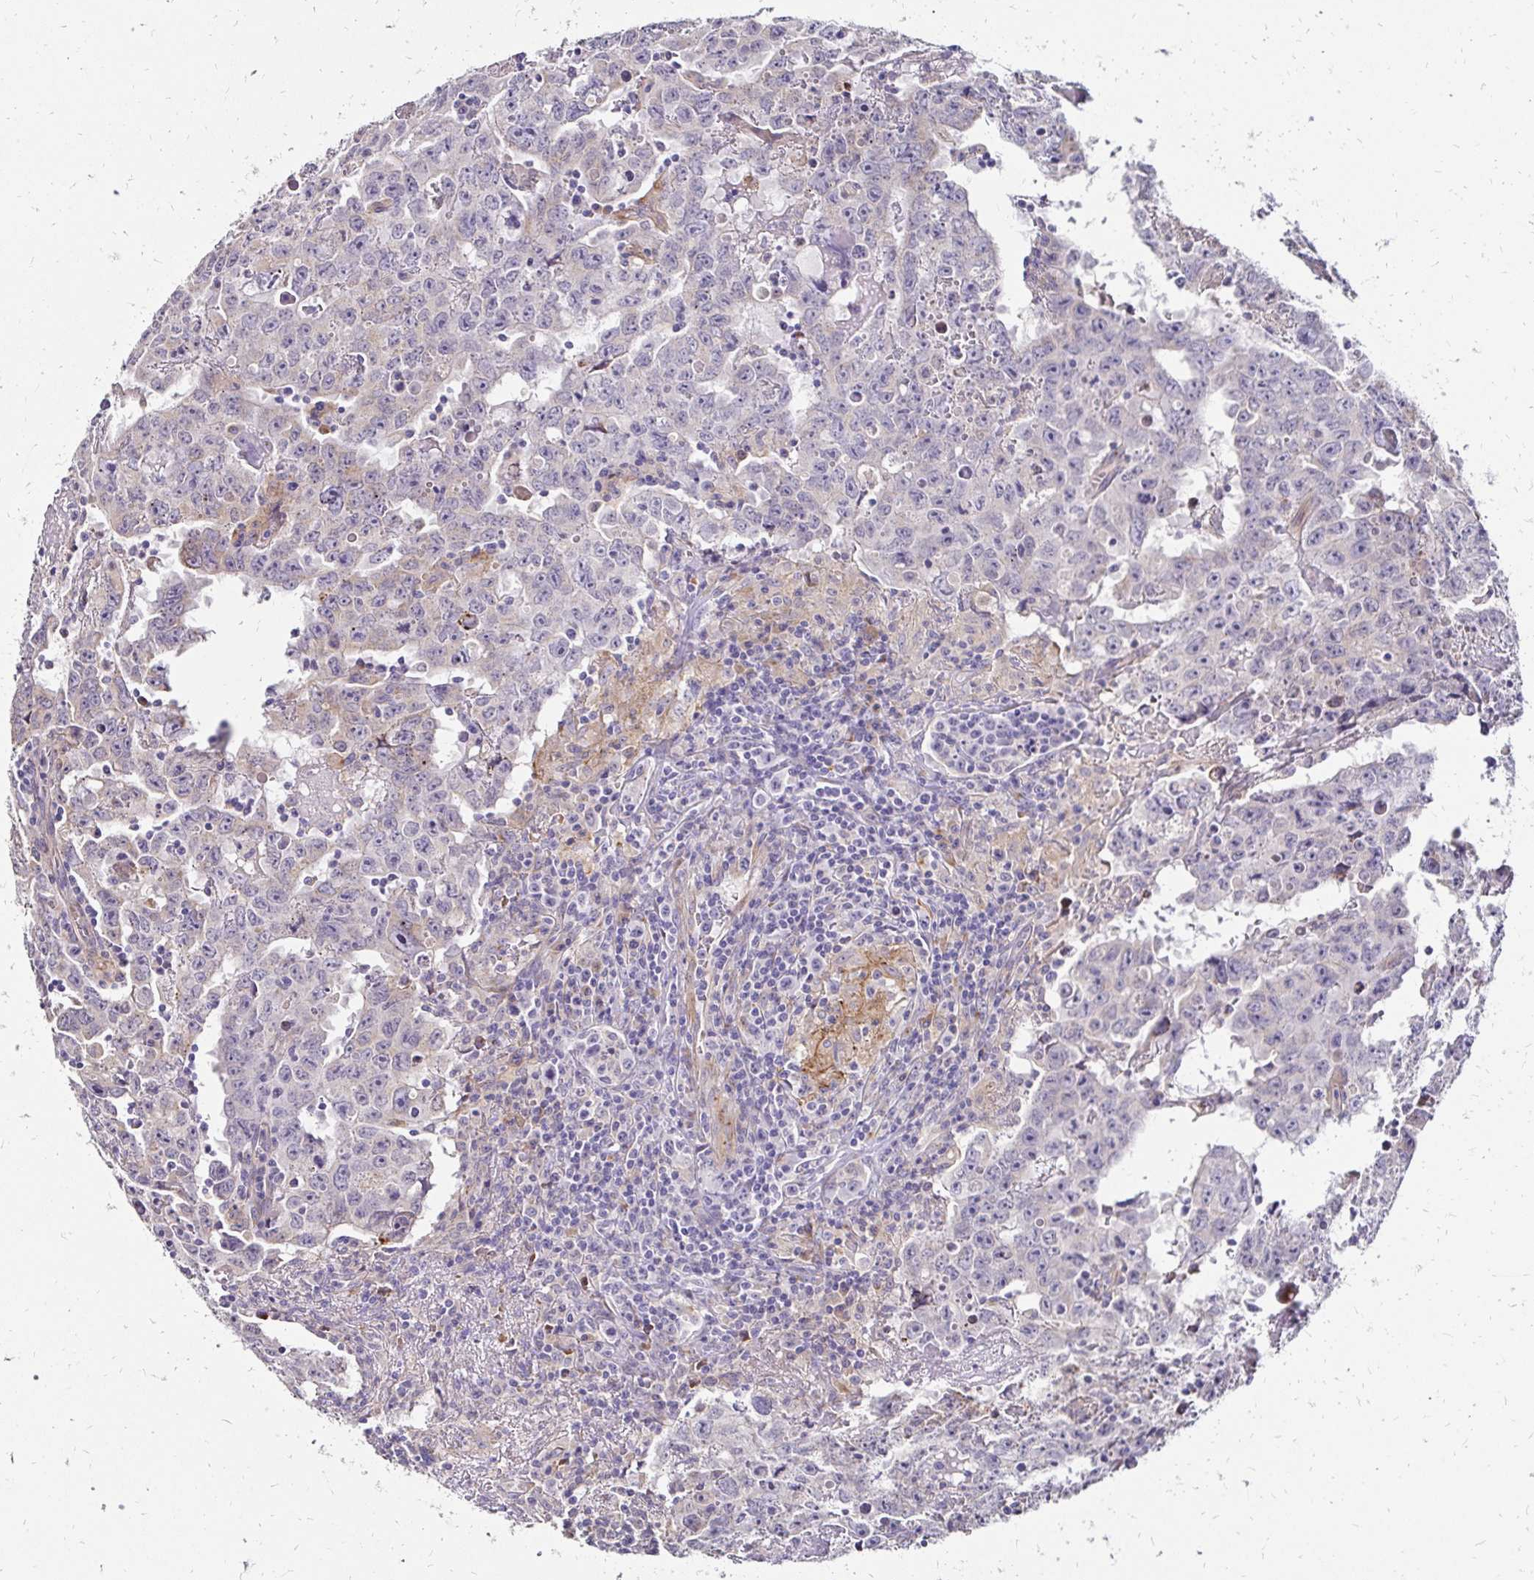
{"staining": {"intensity": "negative", "quantity": "none", "location": "none"}, "tissue": "testis cancer", "cell_type": "Tumor cells", "image_type": "cancer", "snomed": [{"axis": "morphology", "description": "Carcinoma, Embryonal, NOS"}, {"axis": "topography", "description": "Testis"}], "caption": "The immunohistochemistry micrograph has no significant staining in tumor cells of testis cancer (embryonal carcinoma) tissue.", "gene": "PRIMA1", "patient": {"sex": "male", "age": 22}}